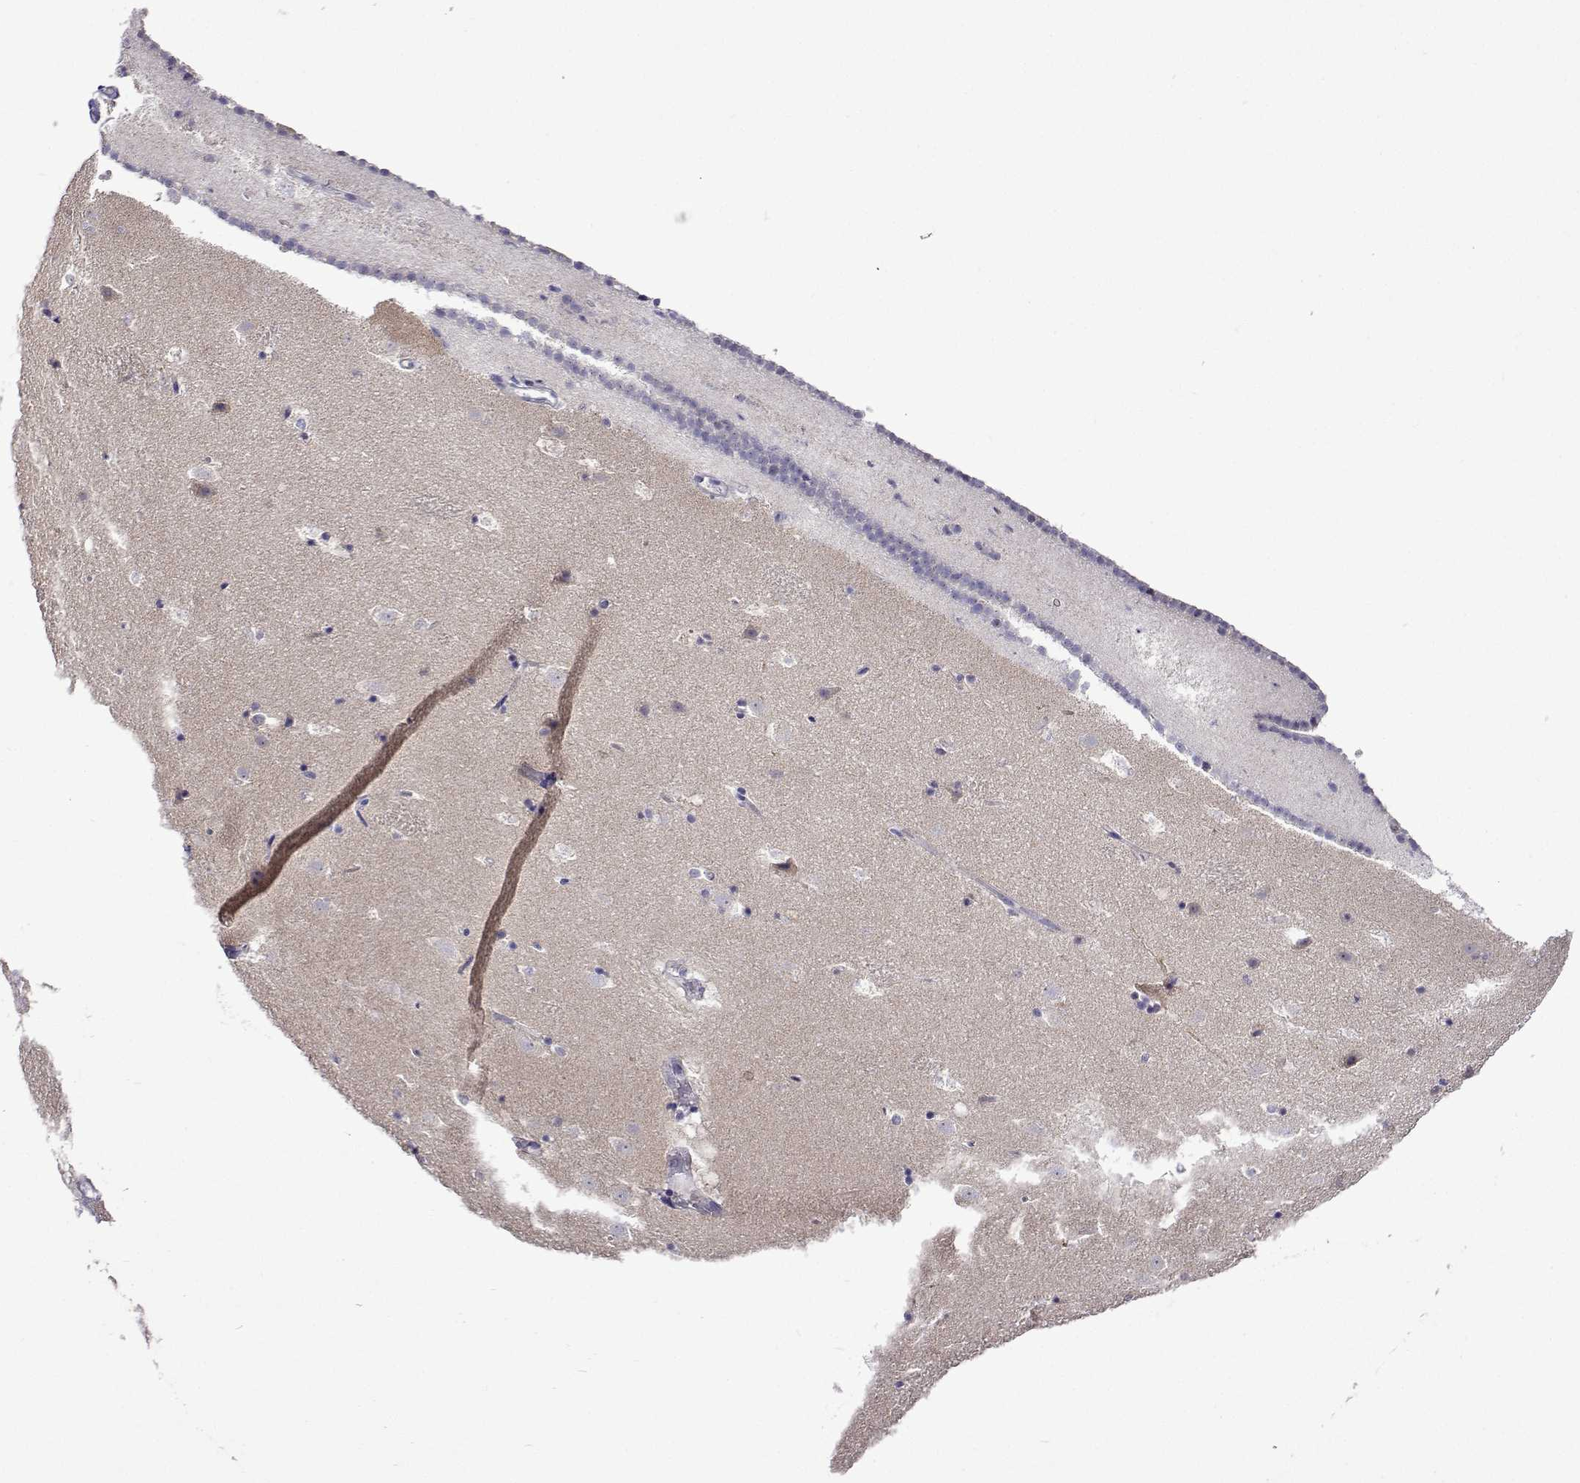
{"staining": {"intensity": "negative", "quantity": "none", "location": "none"}, "tissue": "caudate", "cell_type": "Glial cells", "image_type": "normal", "snomed": [{"axis": "morphology", "description": "Normal tissue, NOS"}, {"axis": "topography", "description": "Lateral ventricle wall"}], "caption": "The photomicrograph displays no significant staining in glial cells of caudate.", "gene": "SULT2A1", "patient": {"sex": "male", "age": 37}}